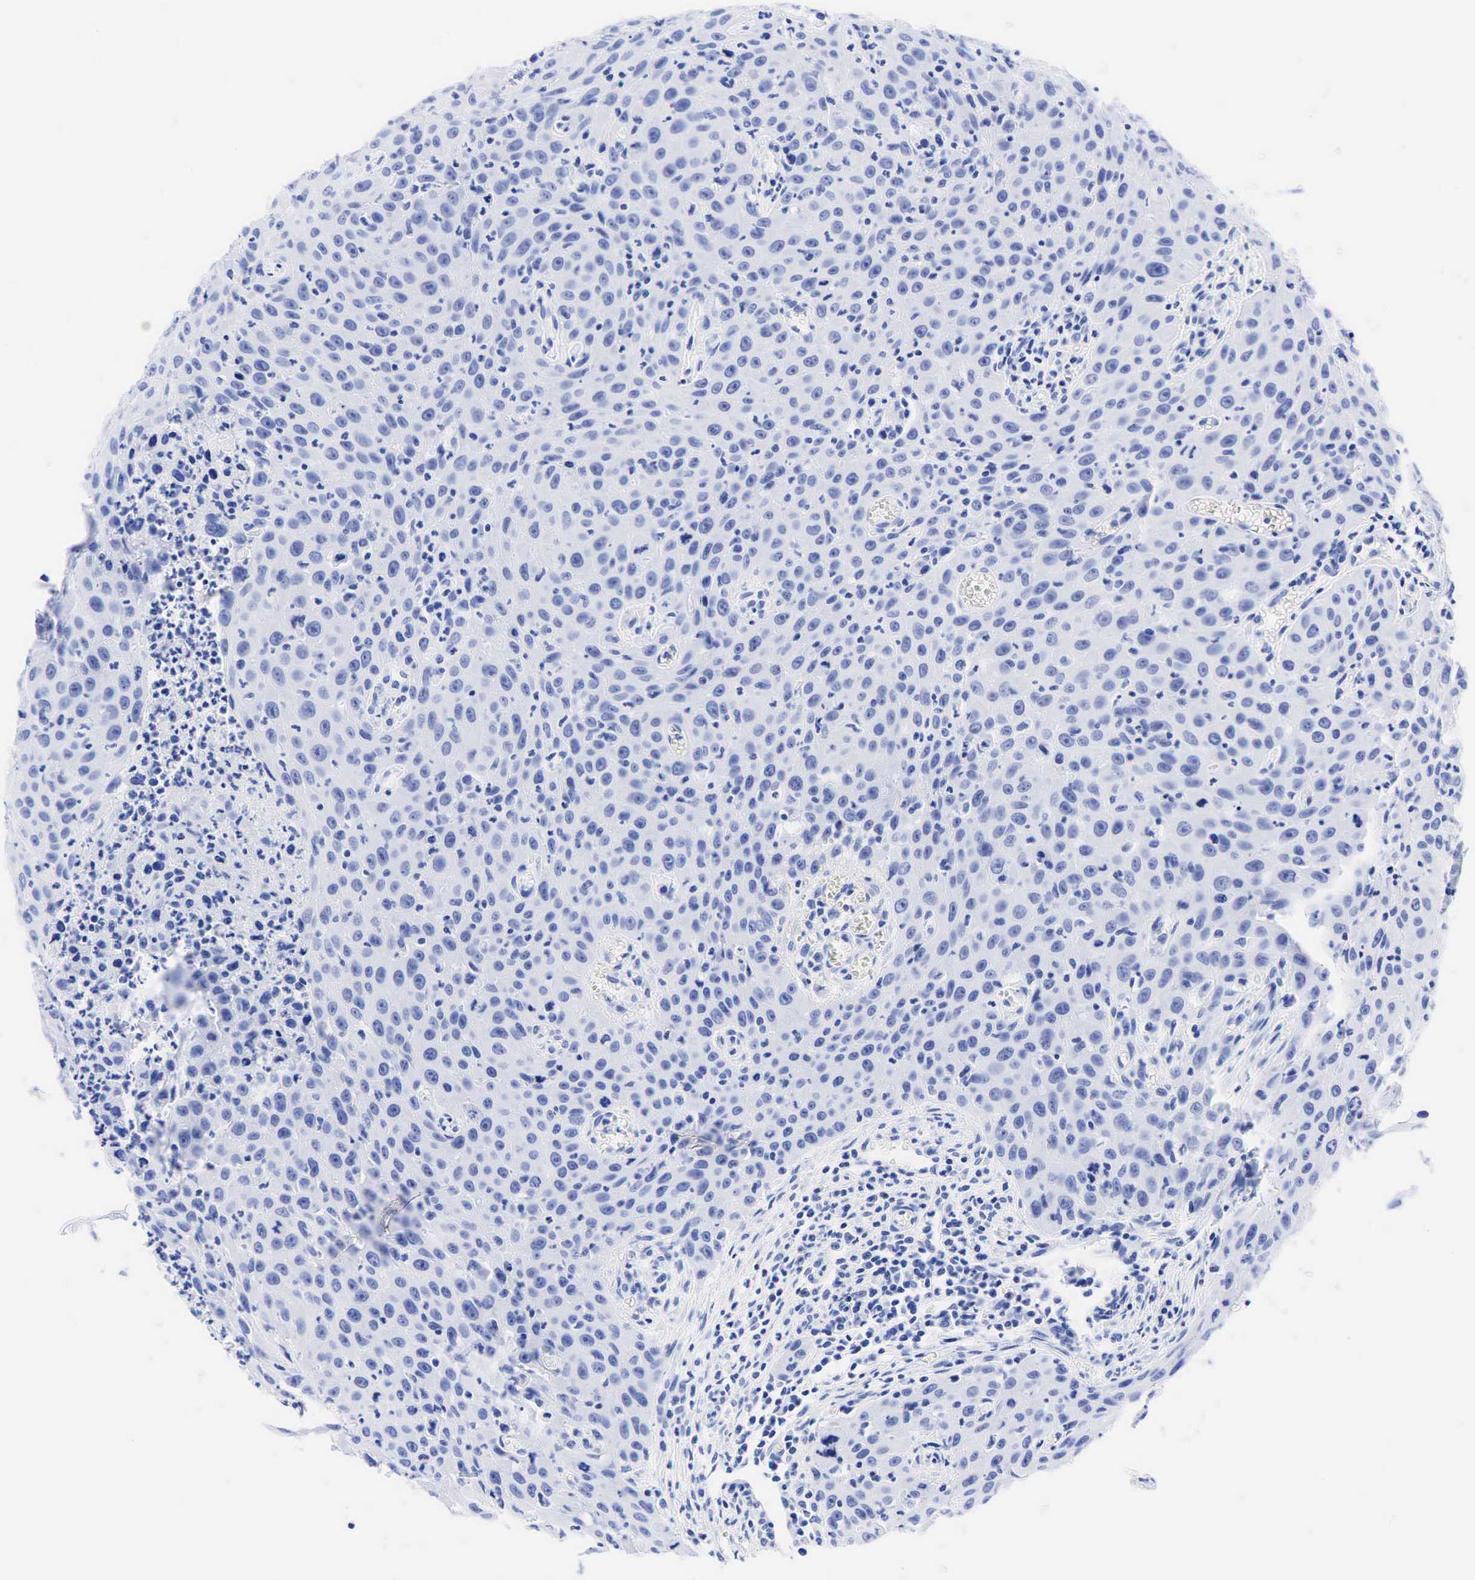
{"staining": {"intensity": "negative", "quantity": "none", "location": "none"}, "tissue": "urothelial cancer", "cell_type": "Tumor cells", "image_type": "cancer", "snomed": [{"axis": "morphology", "description": "Urothelial carcinoma, High grade"}, {"axis": "topography", "description": "Urinary bladder"}], "caption": "Human urothelial cancer stained for a protein using IHC exhibits no expression in tumor cells.", "gene": "CHGA", "patient": {"sex": "male", "age": 66}}